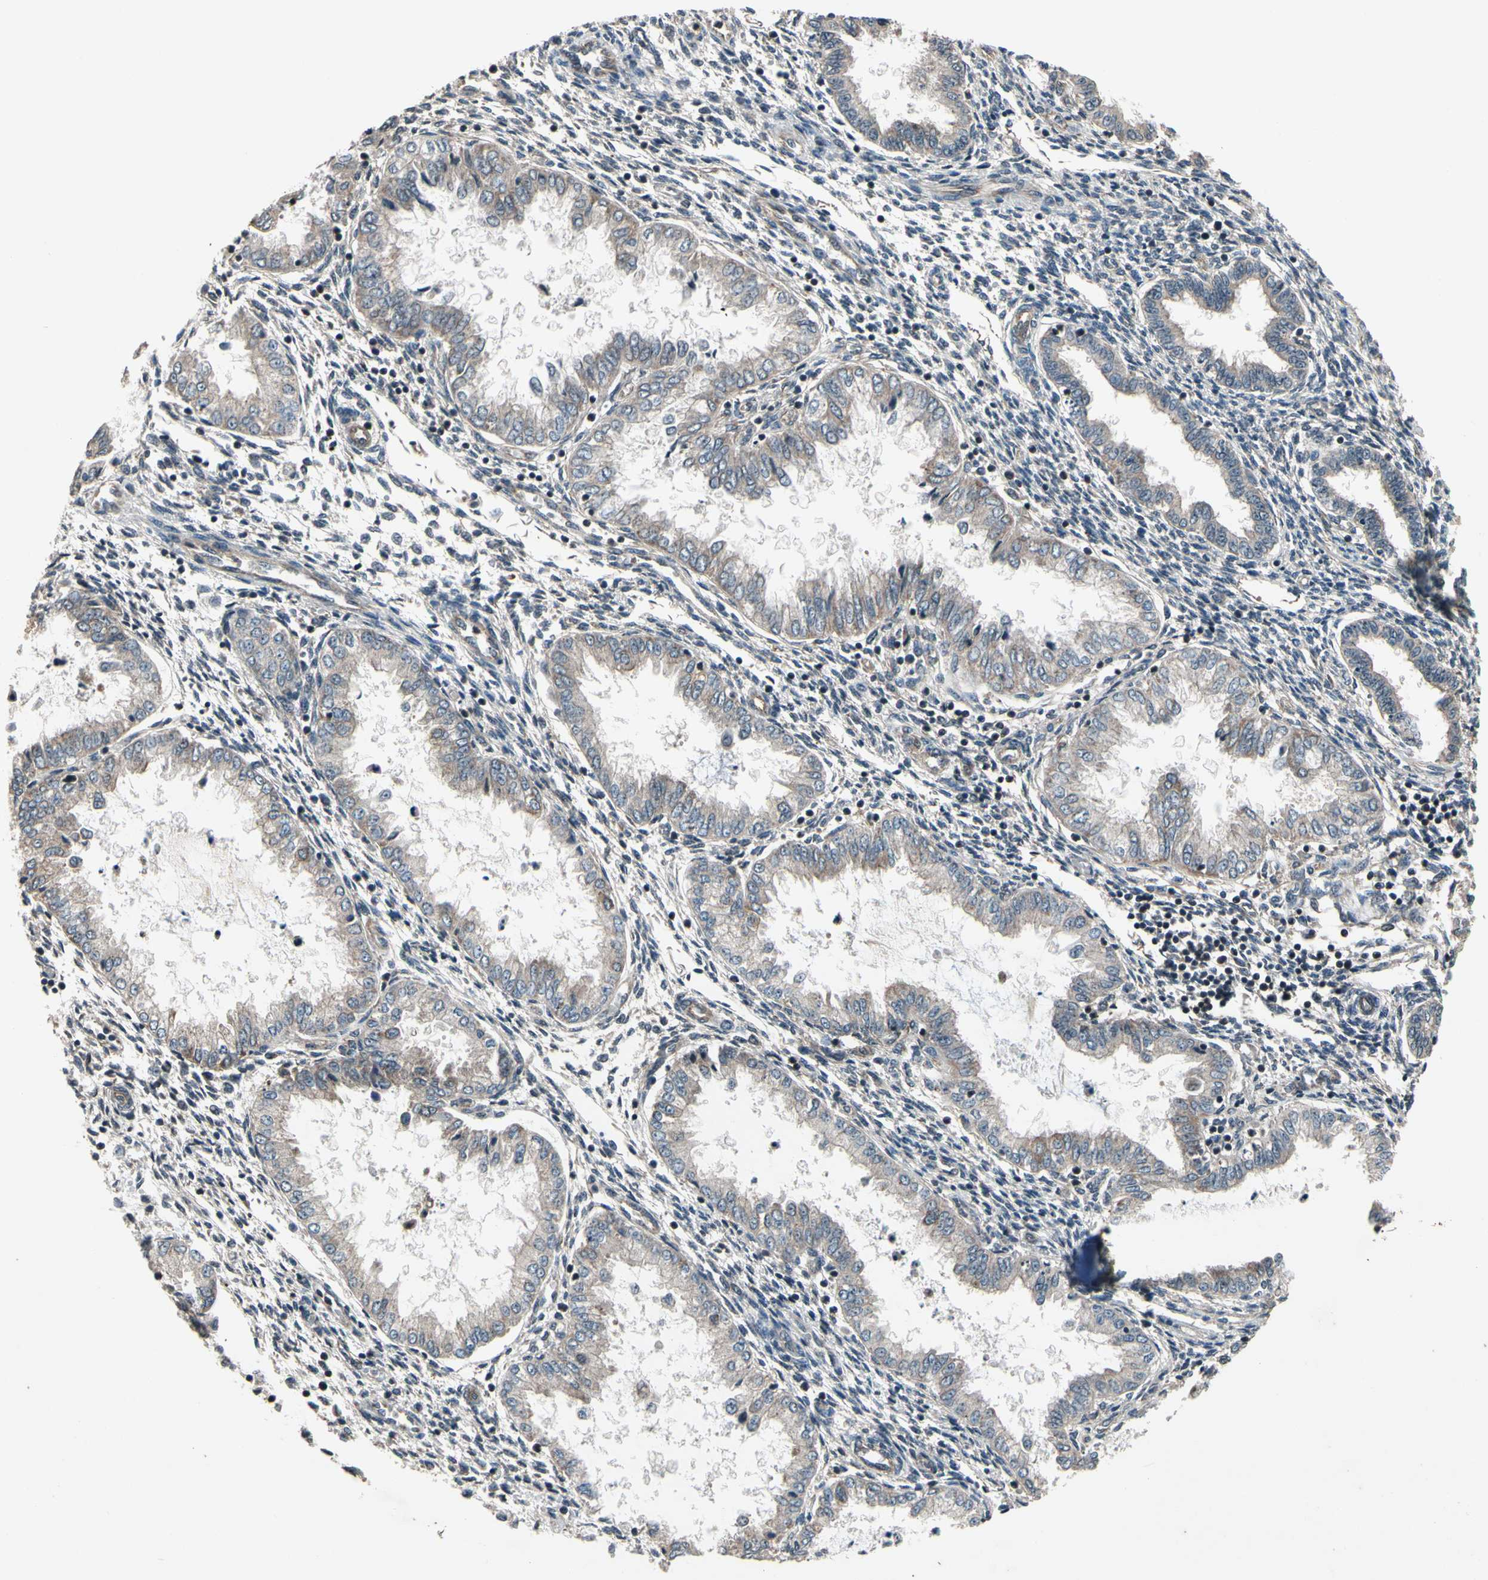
{"staining": {"intensity": "negative", "quantity": "none", "location": "none"}, "tissue": "endometrium", "cell_type": "Cells in endometrial stroma", "image_type": "normal", "snomed": [{"axis": "morphology", "description": "Normal tissue, NOS"}, {"axis": "topography", "description": "Endometrium"}], "caption": "Image shows no significant protein positivity in cells in endometrial stroma of normal endometrium. (DAB (3,3'-diaminobenzidine) IHC, high magnification).", "gene": "MBTPS2", "patient": {"sex": "female", "age": 33}}